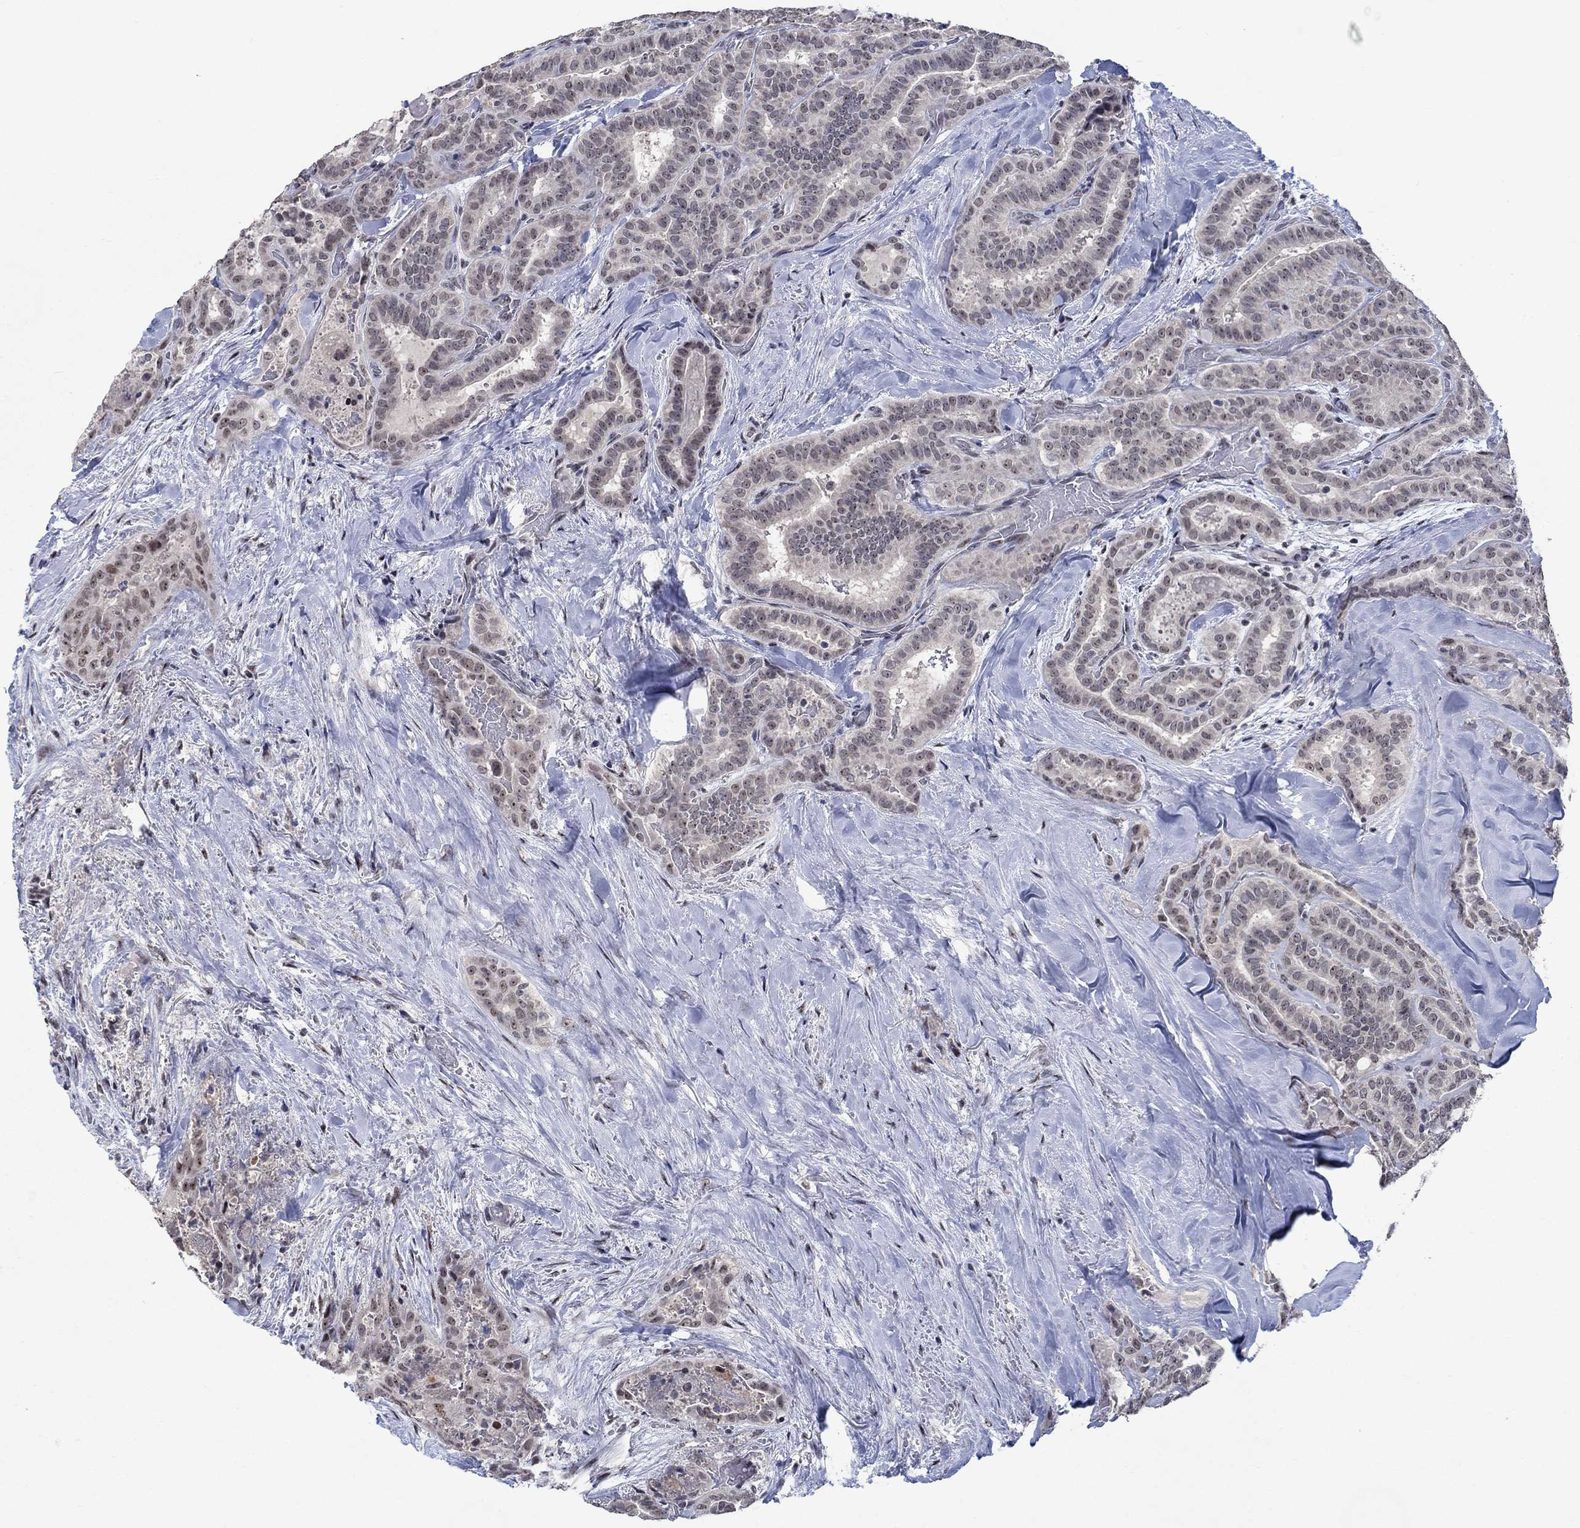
{"staining": {"intensity": "negative", "quantity": "none", "location": "none"}, "tissue": "thyroid cancer", "cell_type": "Tumor cells", "image_type": "cancer", "snomed": [{"axis": "morphology", "description": "Papillary adenocarcinoma, NOS"}, {"axis": "topography", "description": "Thyroid gland"}], "caption": "Human thyroid papillary adenocarcinoma stained for a protein using immunohistochemistry shows no staining in tumor cells.", "gene": "HTN1", "patient": {"sex": "female", "age": 39}}